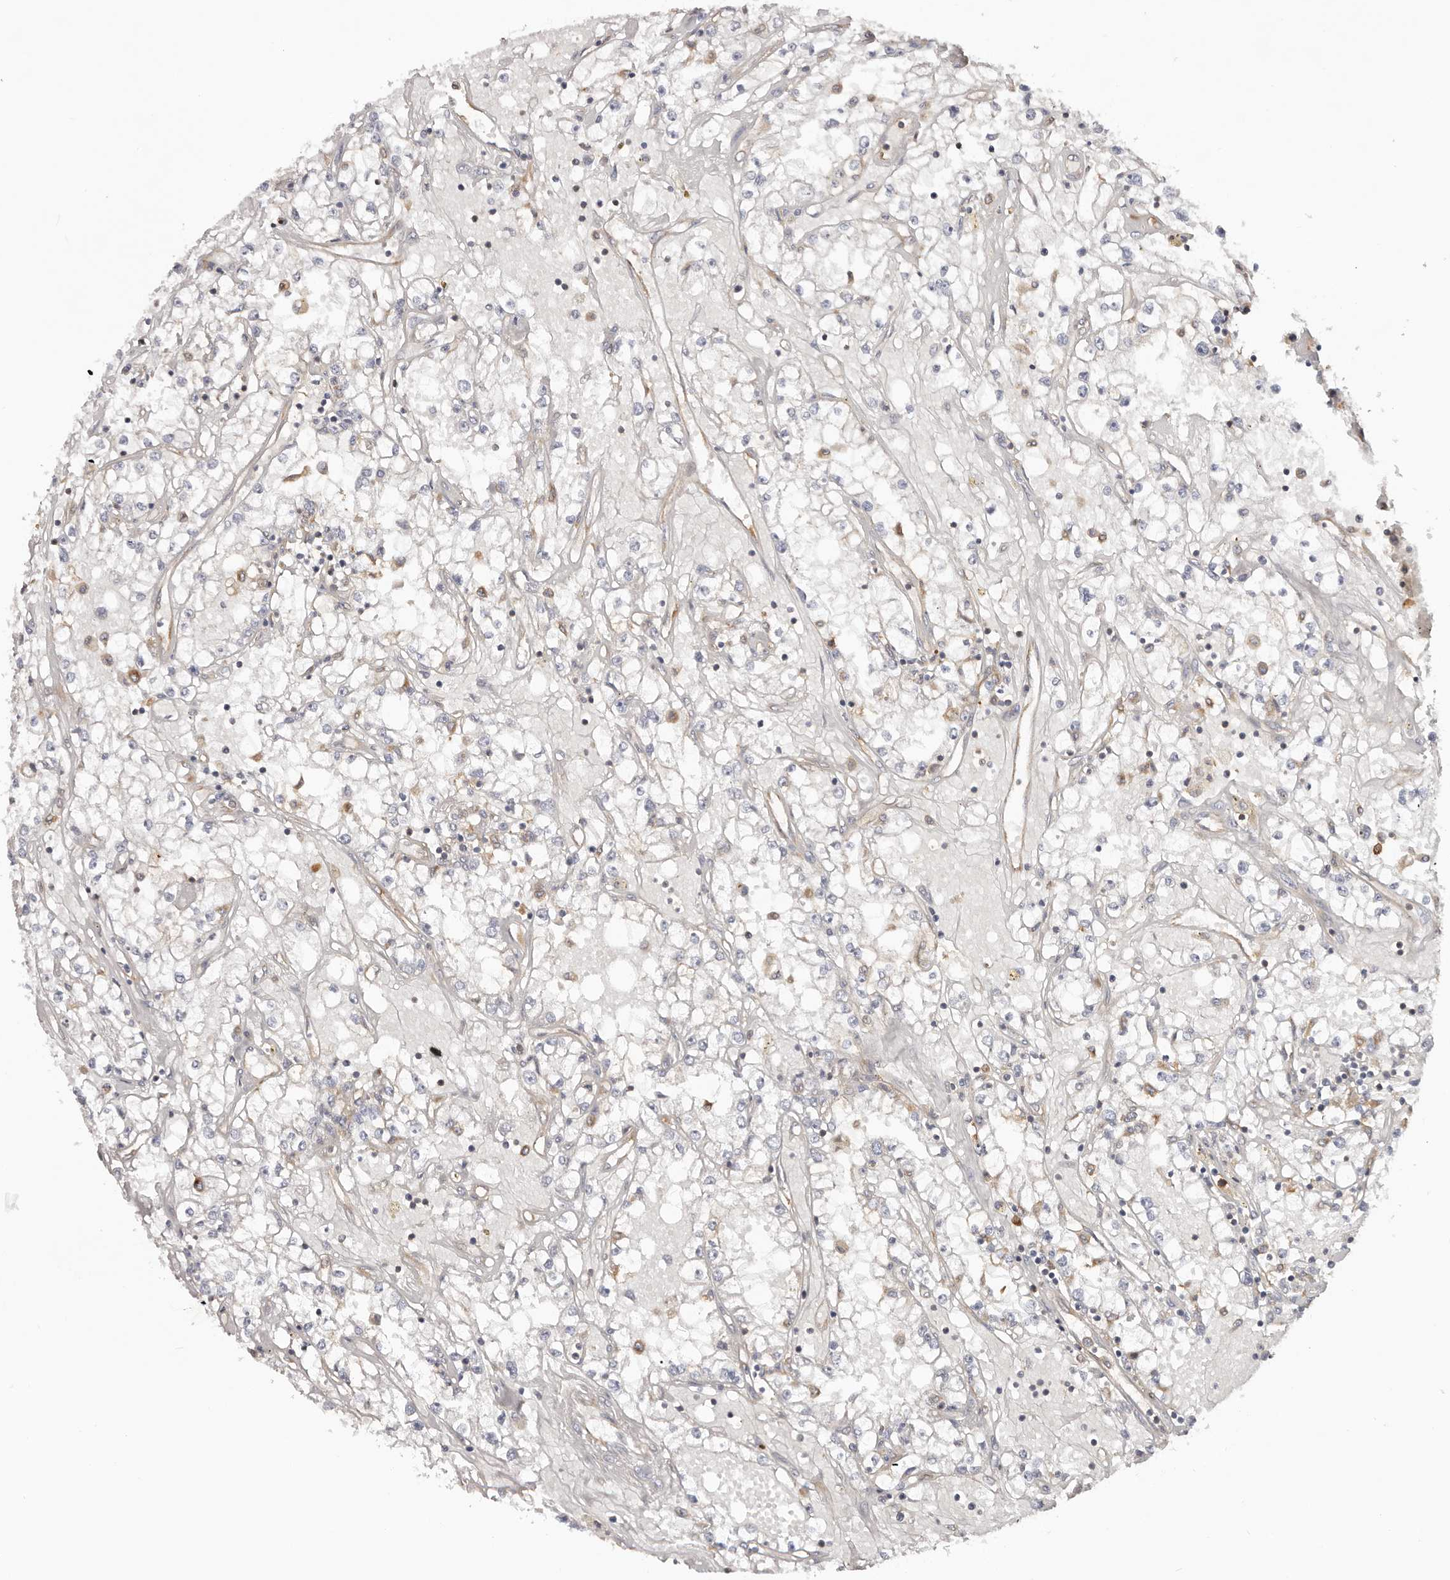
{"staining": {"intensity": "negative", "quantity": "none", "location": "none"}, "tissue": "renal cancer", "cell_type": "Tumor cells", "image_type": "cancer", "snomed": [{"axis": "morphology", "description": "Adenocarcinoma, NOS"}, {"axis": "topography", "description": "Kidney"}], "caption": "Human renal cancer stained for a protein using immunohistochemistry (IHC) reveals no staining in tumor cells.", "gene": "EPRS1", "patient": {"sex": "male", "age": 56}}